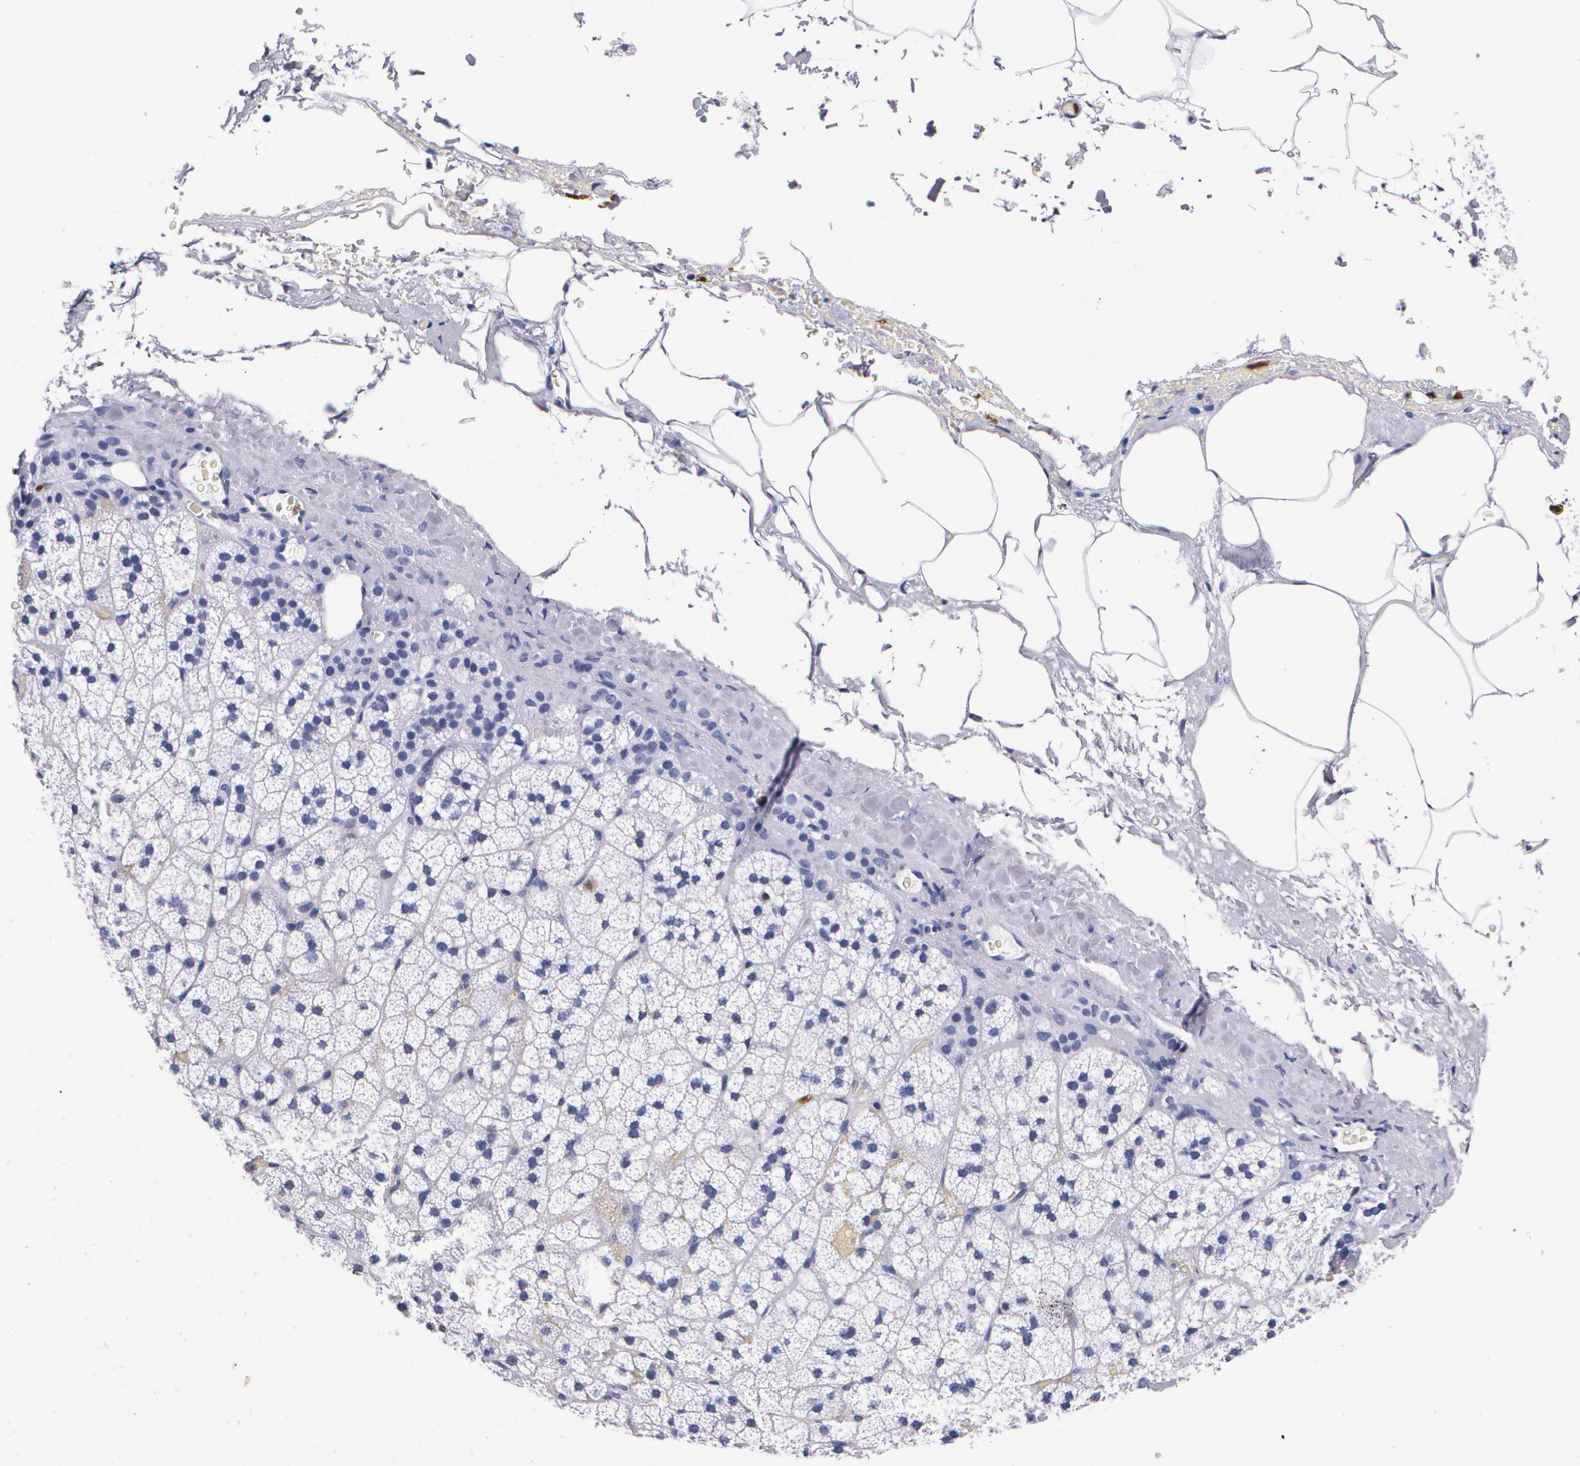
{"staining": {"intensity": "negative", "quantity": "none", "location": "none"}, "tissue": "adrenal gland", "cell_type": "Glandular cells", "image_type": "normal", "snomed": [{"axis": "morphology", "description": "Normal tissue, NOS"}, {"axis": "topography", "description": "Adrenal gland"}], "caption": "Immunohistochemical staining of unremarkable human adrenal gland demonstrates no significant expression in glandular cells.", "gene": "S100A8", "patient": {"sex": "male", "age": 35}}